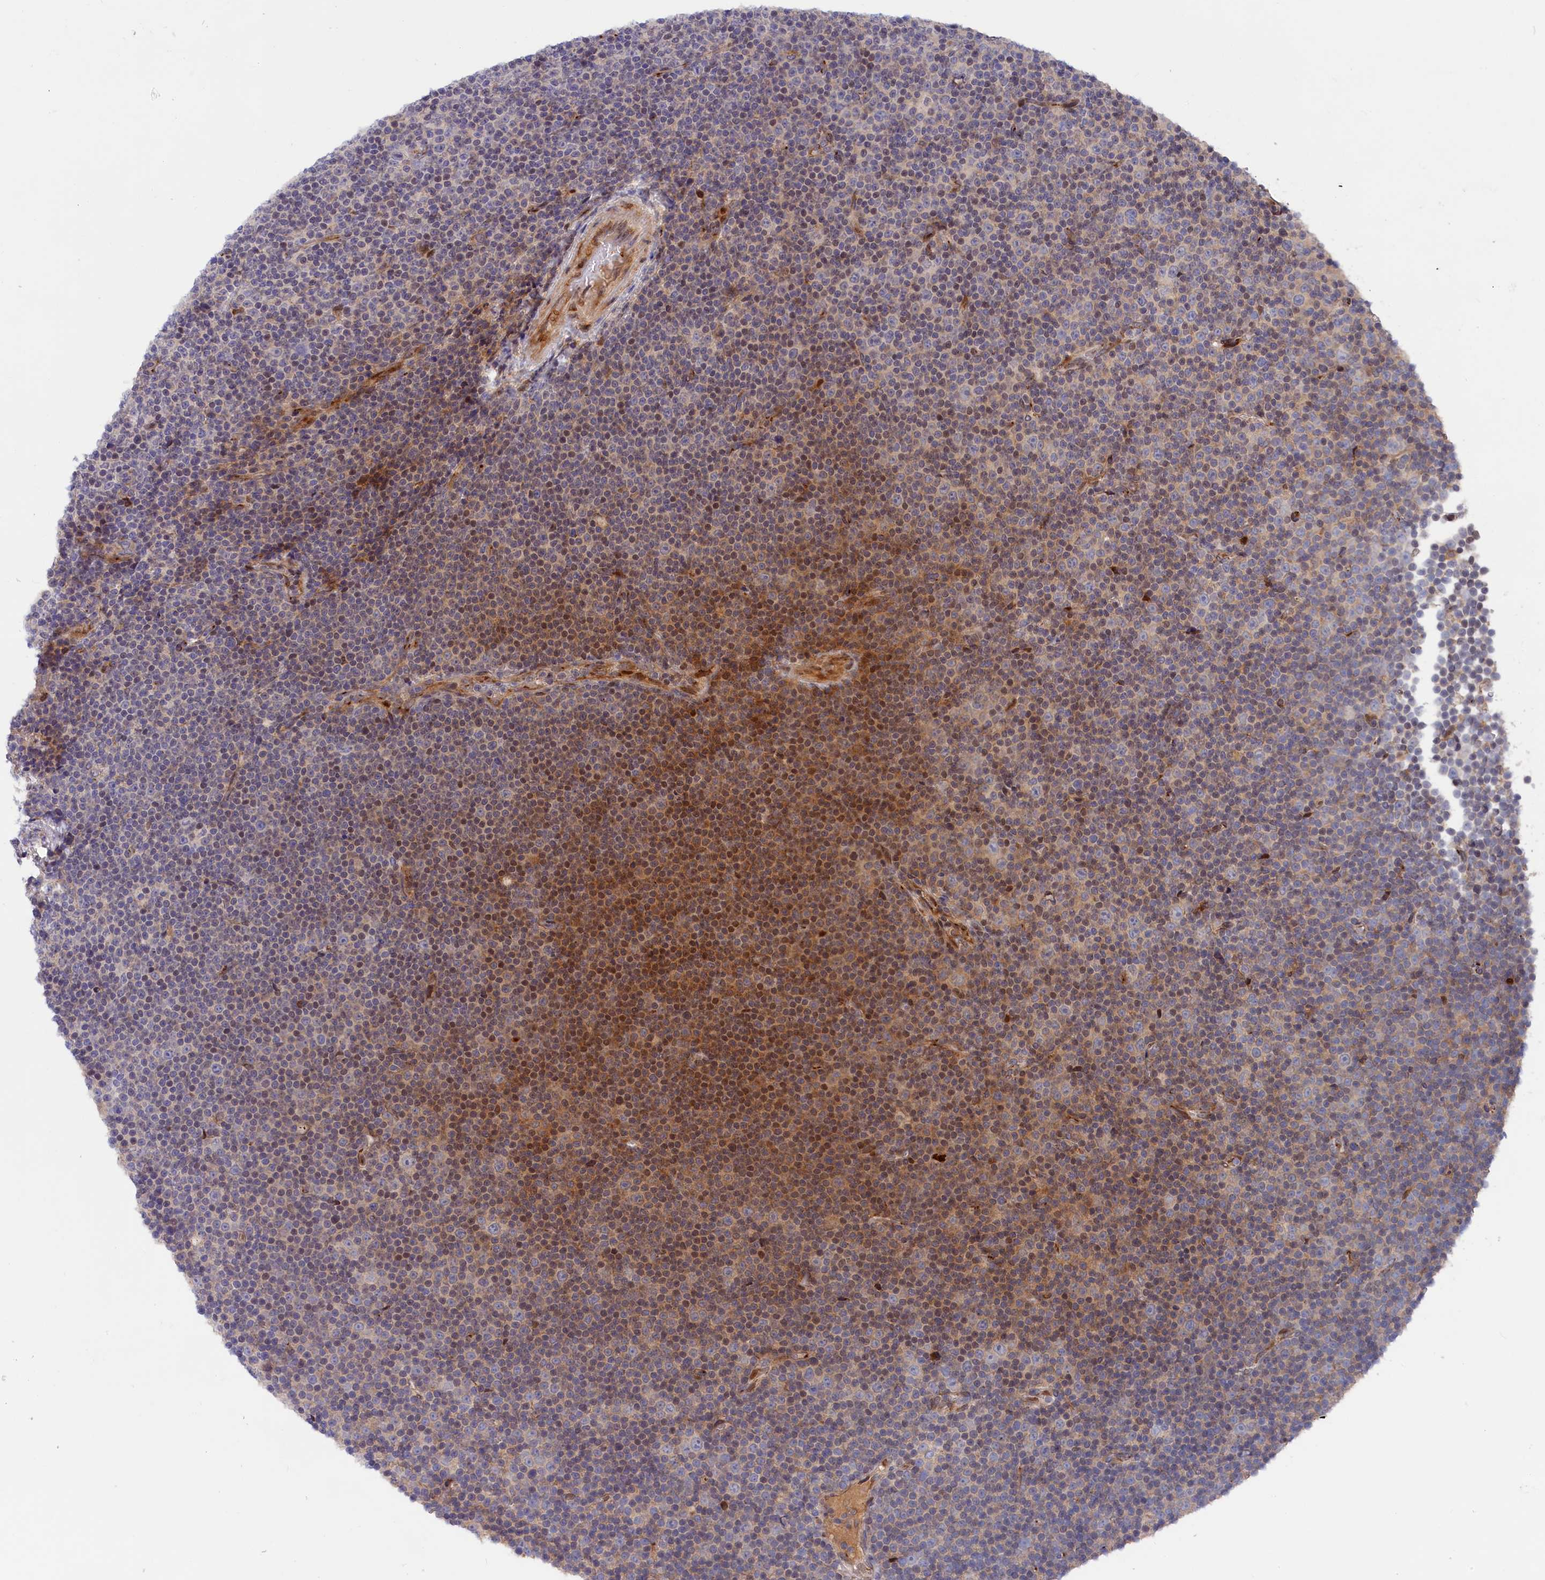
{"staining": {"intensity": "moderate", "quantity": "<25%", "location": "nuclear"}, "tissue": "lymphoma", "cell_type": "Tumor cells", "image_type": "cancer", "snomed": [{"axis": "morphology", "description": "Malignant lymphoma, non-Hodgkin's type, Low grade"}, {"axis": "topography", "description": "Lymph node"}], "caption": "Low-grade malignant lymphoma, non-Hodgkin's type was stained to show a protein in brown. There is low levels of moderate nuclear staining in about <25% of tumor cells.", "gene": "CHST12", "patient": {"sex": "female", "age": 67}}